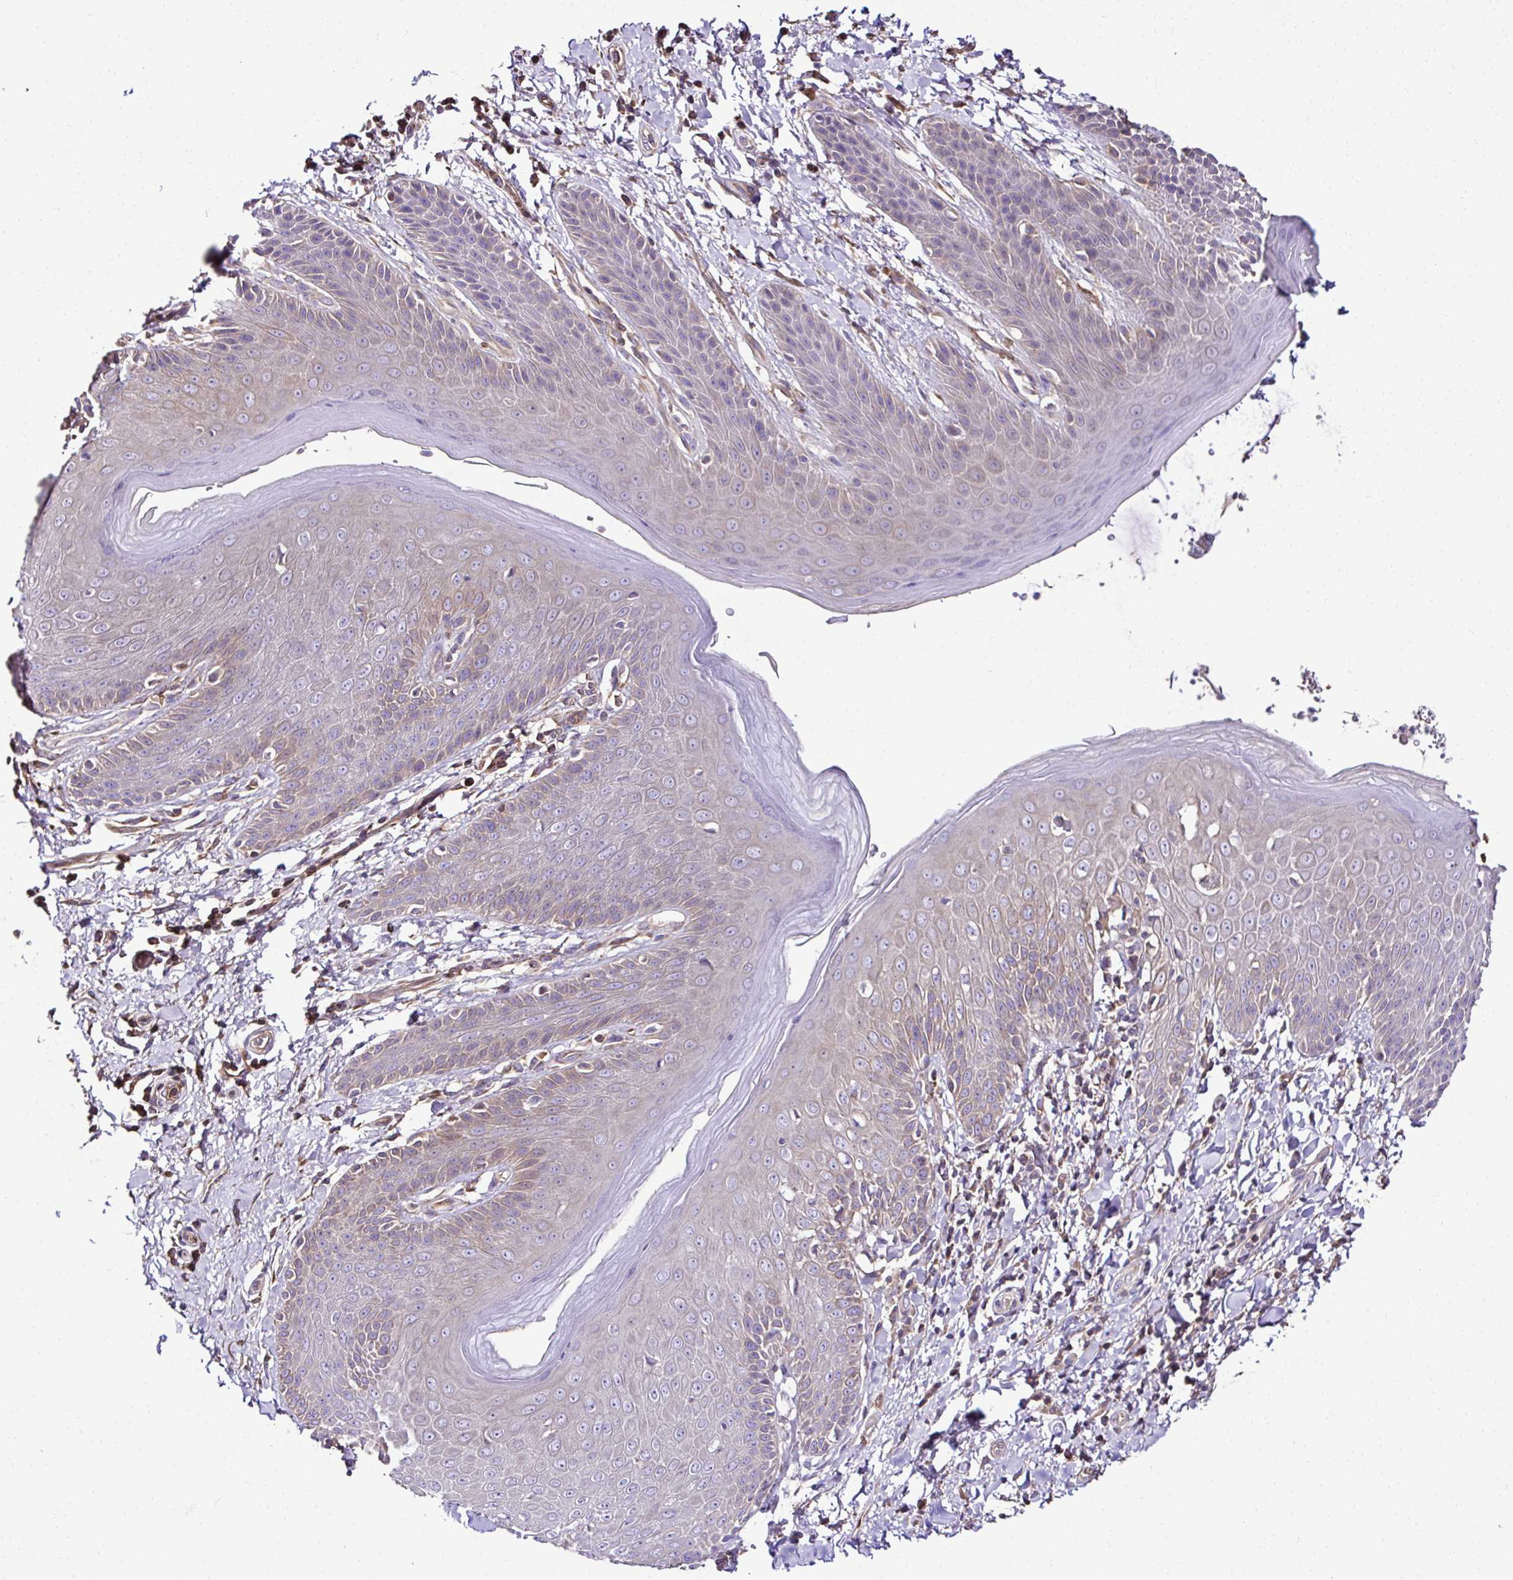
{"staining": {"intensity": "negative", "quantity": "none", "location": "none"}, "tissue": "skin", "cell_type": "Epidermal cells", "image_type": "normal", "snomed": [{"axis": "morphology", "description": "Normal tissue, NOS"}, {"axis": "topography", "description": "Anal"}, {"axis": "topography", "description": "Peripheral nerve tissue"}], "caption": "Immunohistochemical staining of unremarkable skin exhibits no significant staining in epidermal cells. (DAB immunohistochemistry (IHC) visualized using brightfield microscopy, high magnification).", "gene": "CCDC85C", "patient": {"sex": "male", "age": 51}}